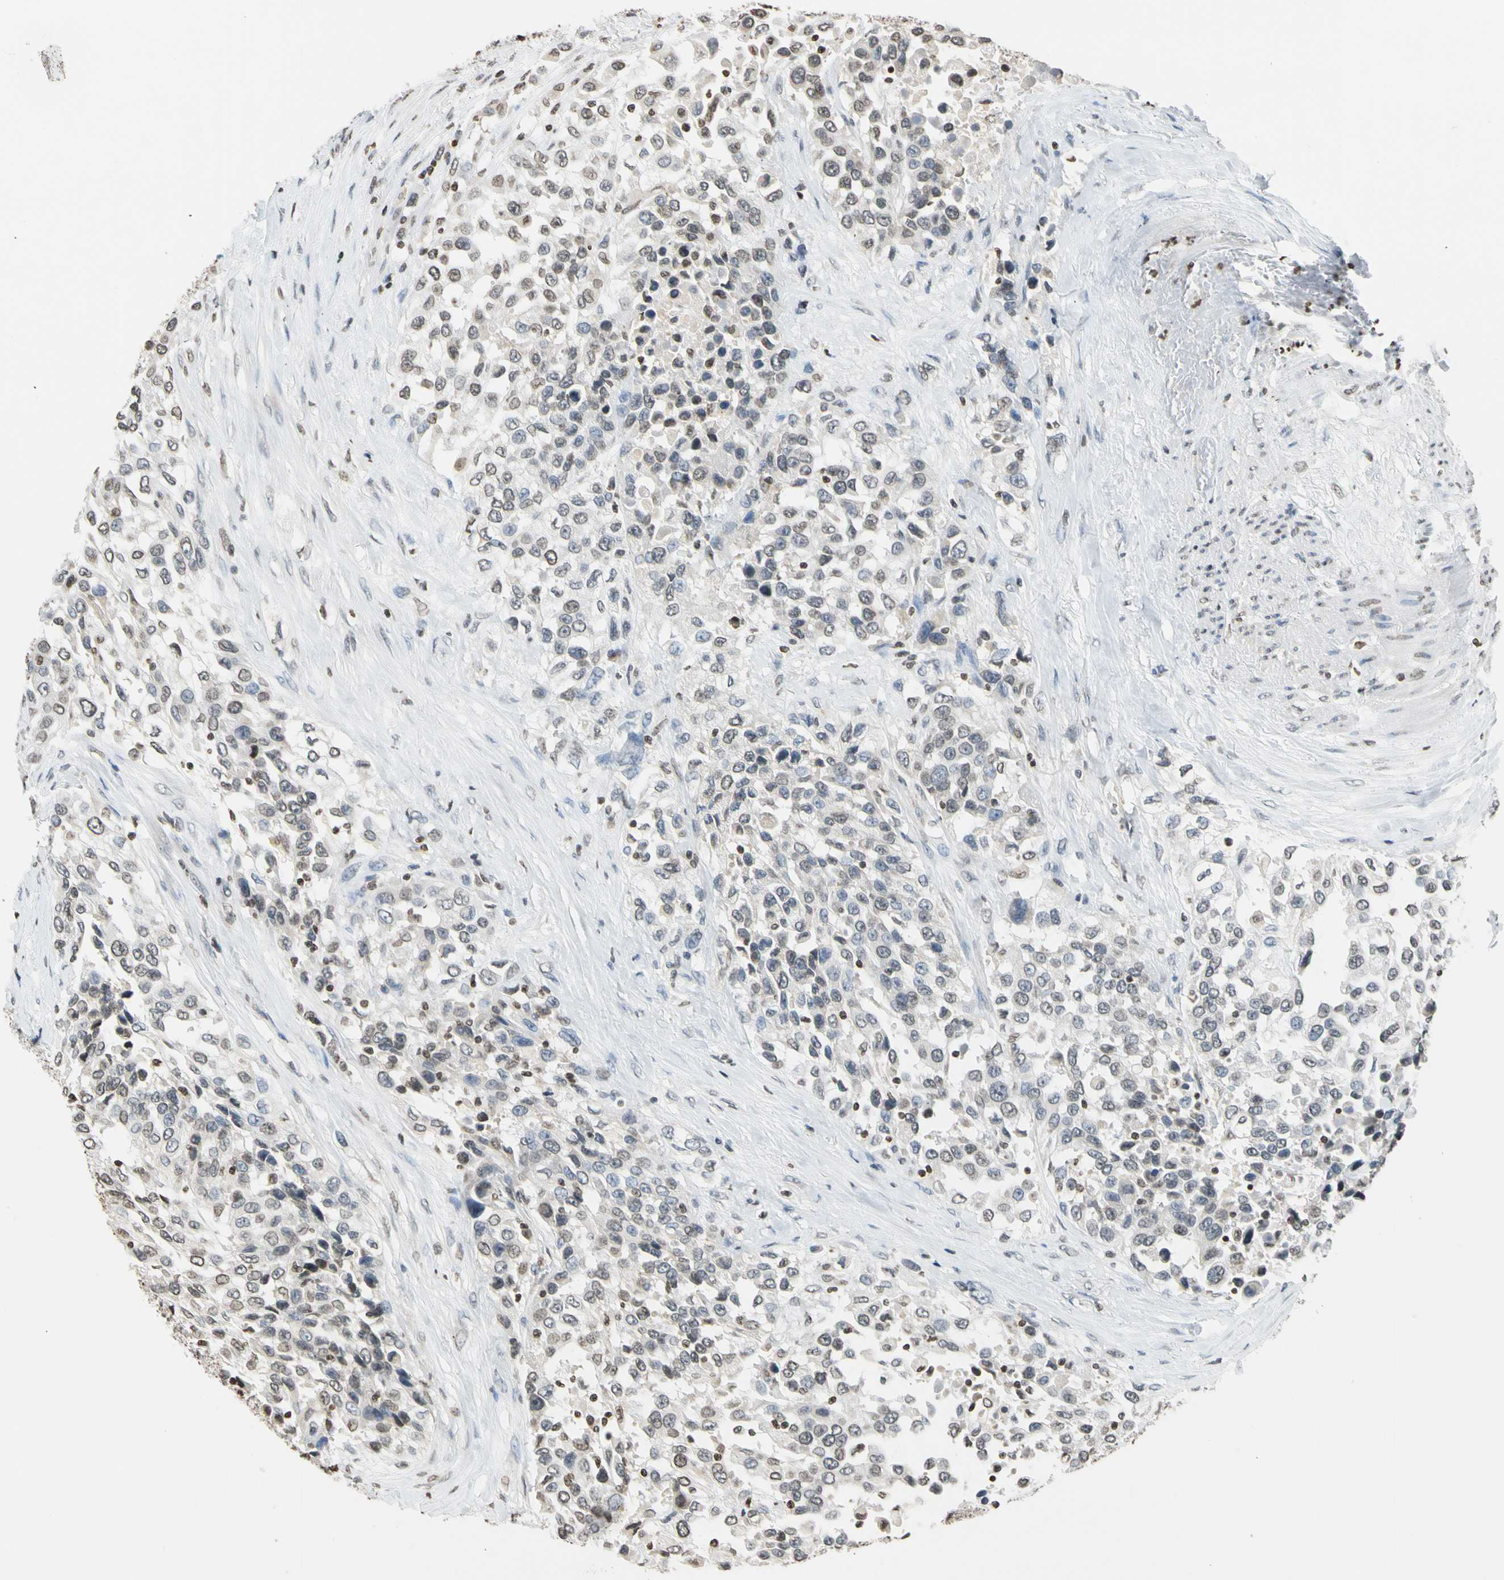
{"staining": {"intensity": "weak", "quantity": "<25%", "location": "cytoplasmic/membranous,nuclear"}, "tissue": "urothelial cancer", "cell_type": "Tumor cells", "image_type": "cancer", "snomed": [{"axis": "morphology", "description": "Urothelial carcinoma, High grade"}, {"axis": "topography", "description": "Urinary bladder"}], "caption": "Urothelial carcinoma (high-grade) was stained to show a protein in brown. There is no significant expression in tumor cells.", "gene": "GPX4", "patient": {"sex": "female", "age": 80}}